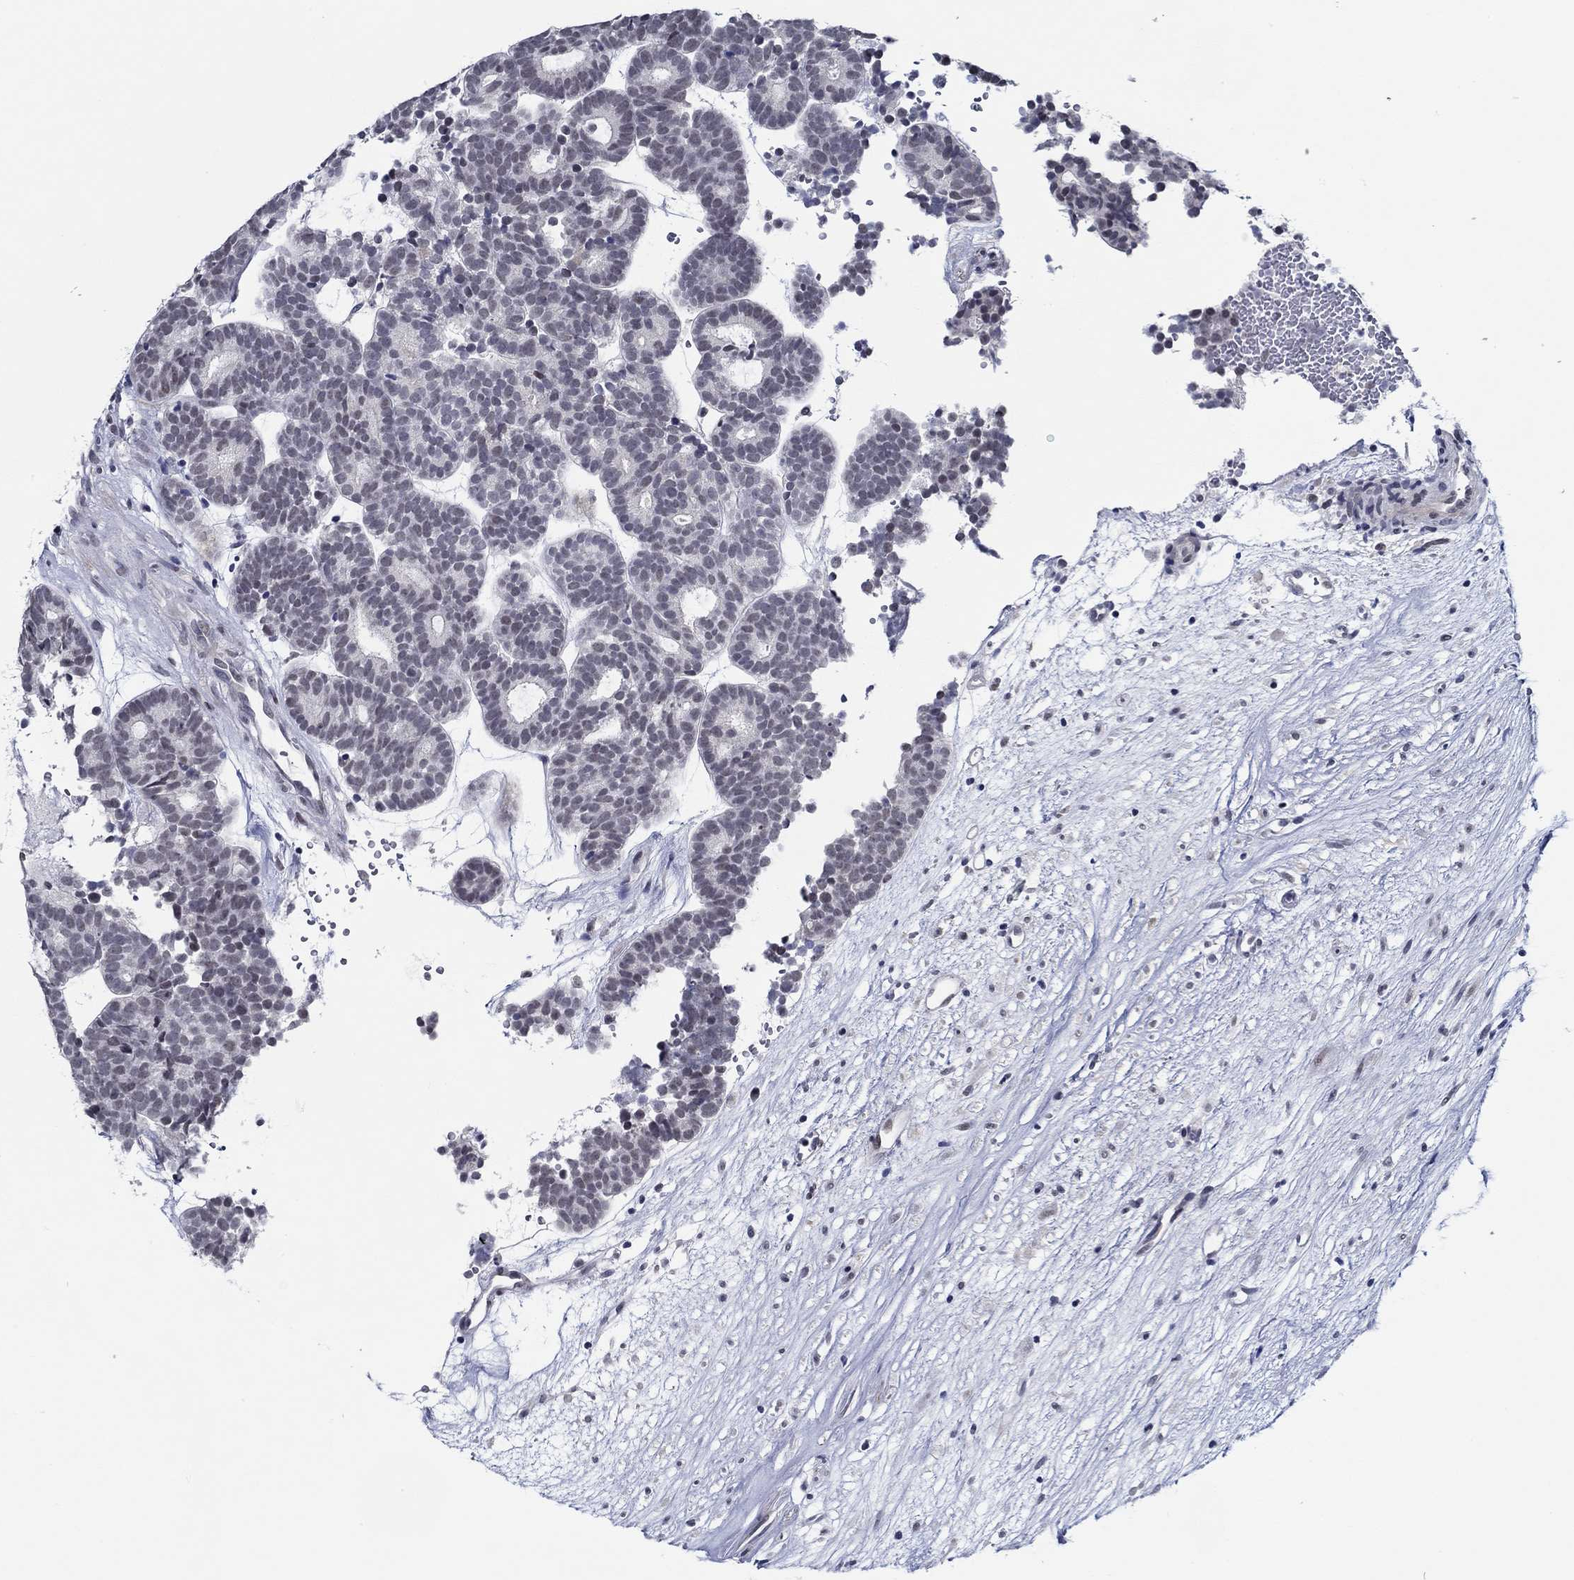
{"staining": {"intensity": "negative", "quantity": "none", "location": "none"}, "tissue": "head and neck cancer", "cell_type": "Tumor cells", "image_type": "cancer", "snomed": [{"axis": "morphology", "description": "Adenocarcinoma, NOS"}, {"axis": "topography", "description": "Head-Neck"}], "caption": "The immunohistochemistry image has no significant expression in tumor cells of adenocarcinoma (head and neck) tissue.", "gene": "SLC34A1", "patient": {"sex": "female", "age": 81}}